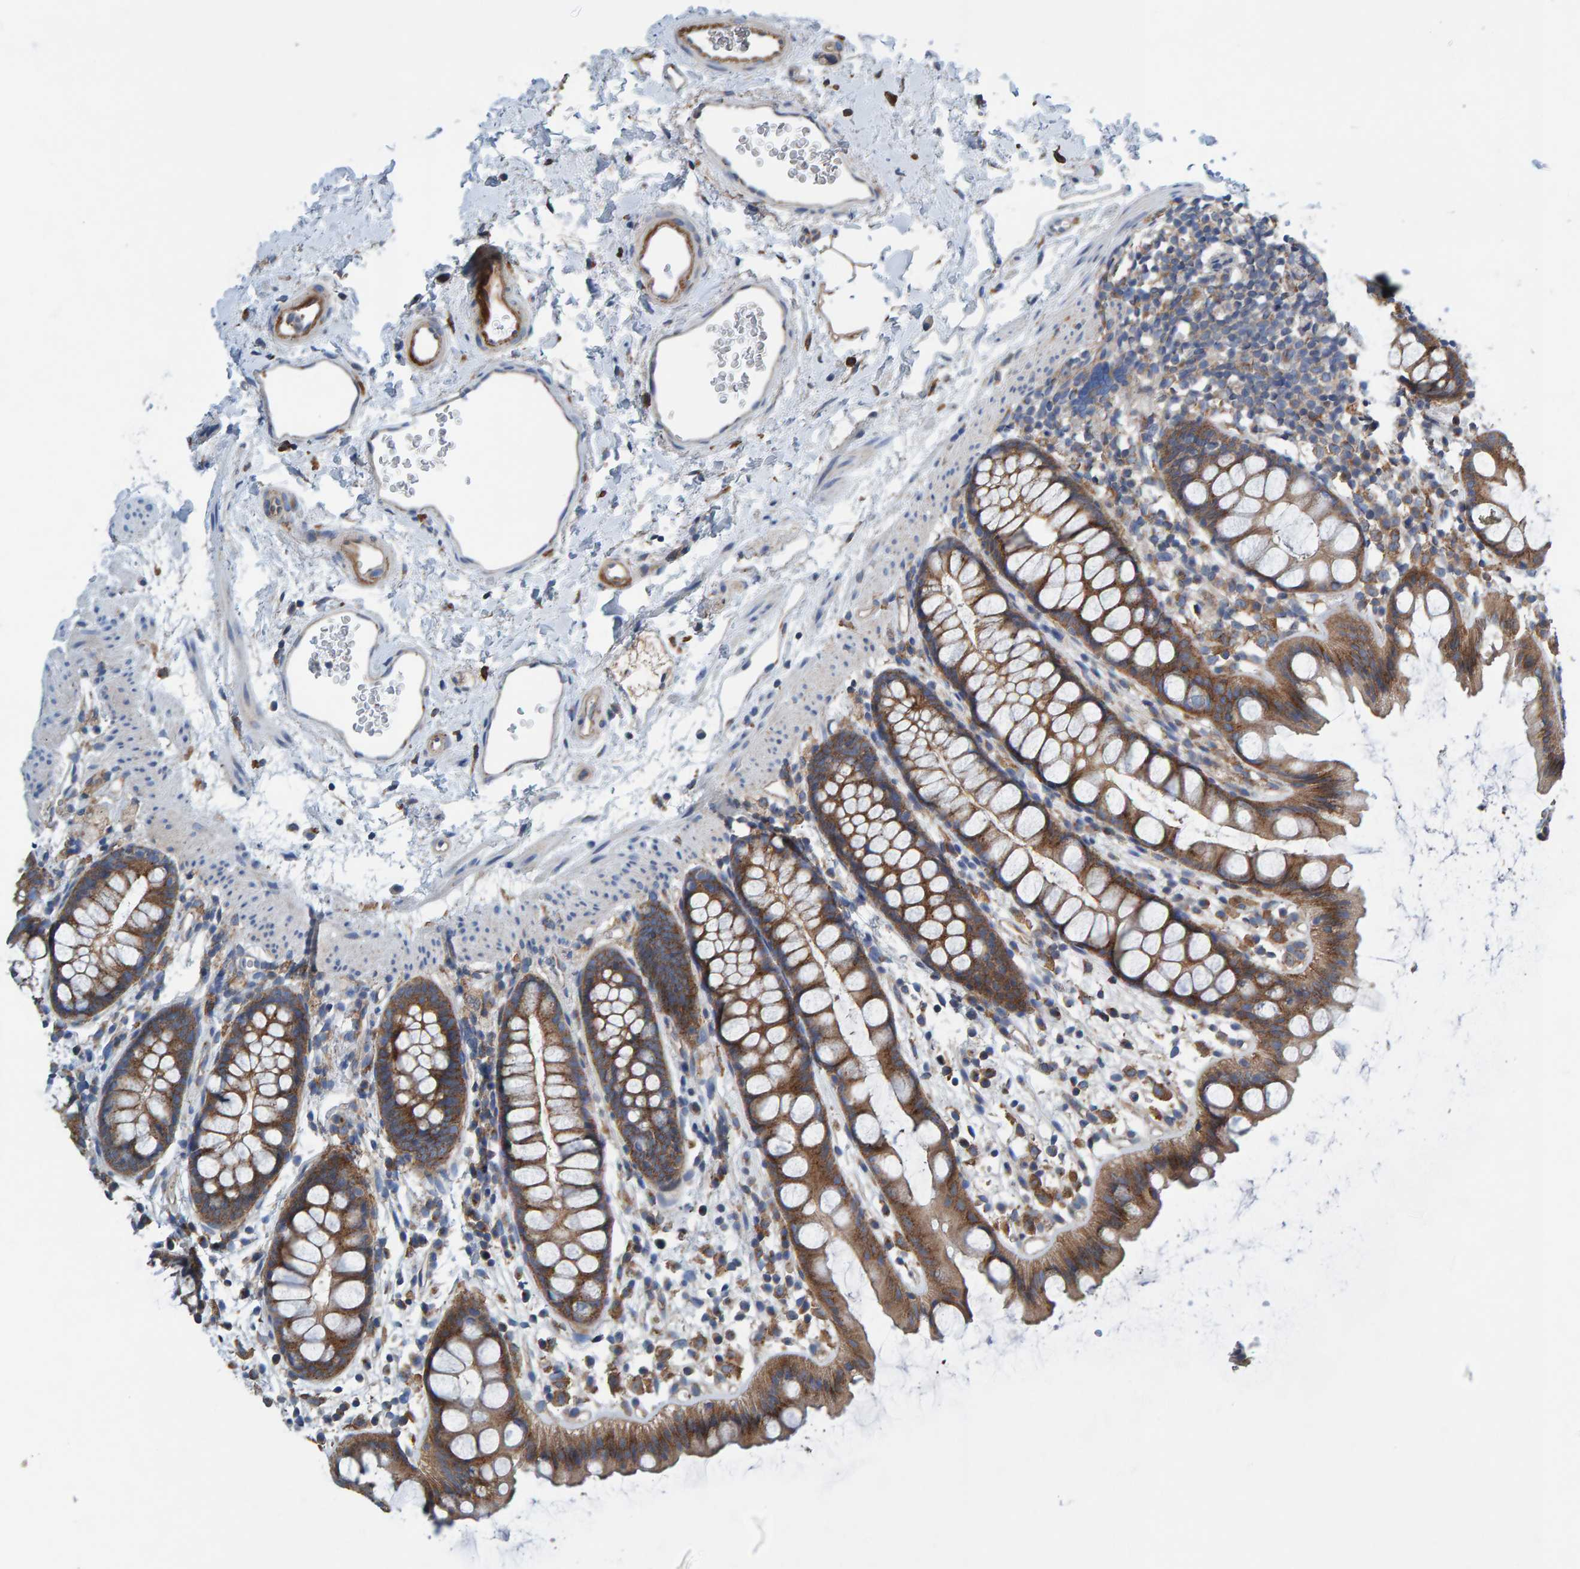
{"staining": {"intensity": "moderate", "quantity": ">75%", "location": "cytoplasmic/membranous"}, "tissue": "rectum", "cell_type": "Glandular cells", "image_type": "normal", "snomed": [{"axis": "morphology", "description": "Normal tissue, NOS"}, {"axis": "topography", "description": "Rectum"}], "caption": "Immunohistochemistry photomicrograph of benign rectum: rectum stained using IHC exhibits medium levels of moderate protein expression localized specifically in the cytoplasmic/membranous of glandular cells, appearing as a cytoplasmic/membranous brown color.", "gene": "MKLN1", "patient": {"sex": "female", "age": 65}}